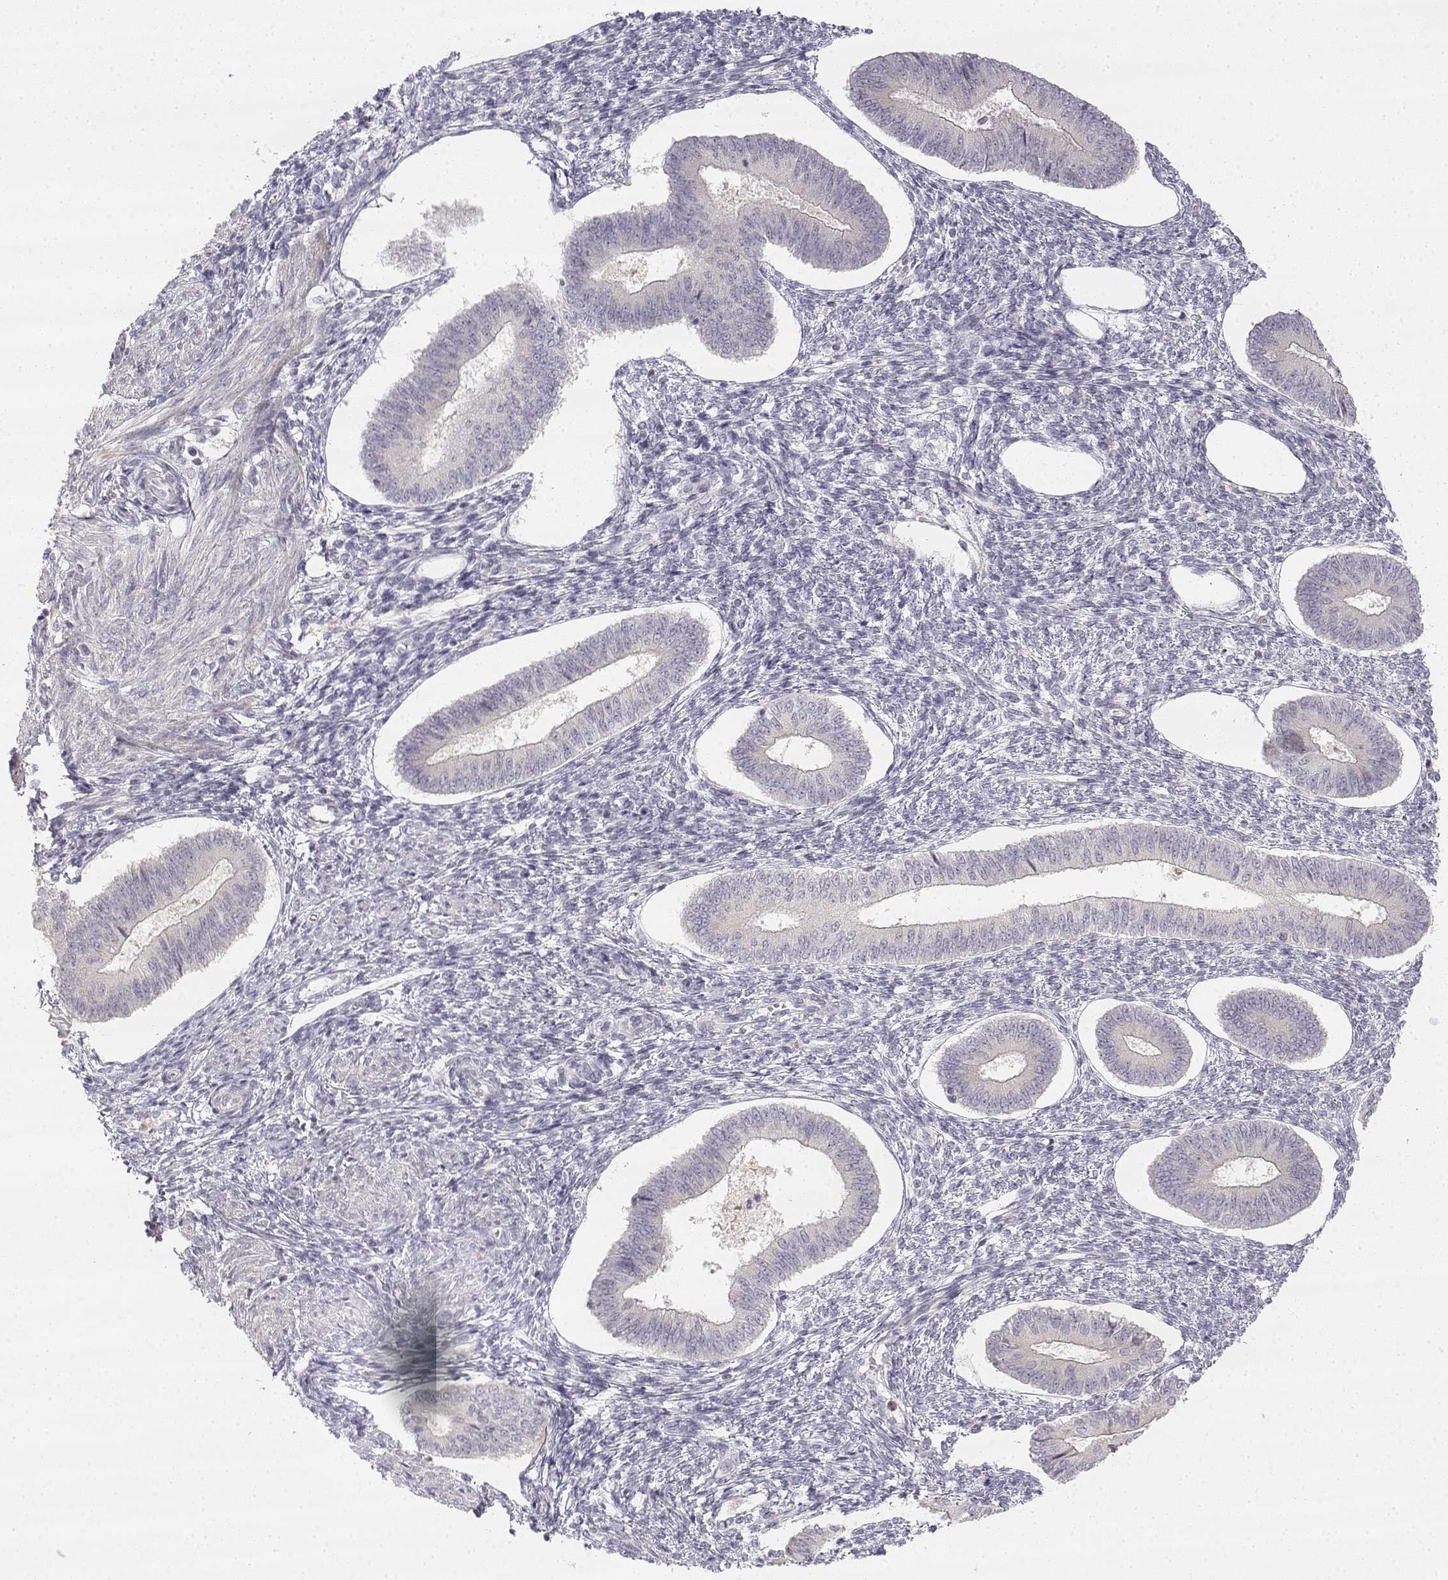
{"staining": {"intensity": "negative", "quantity": "none", "location": "none"}, "tissue": "endometrium", "cell_type": "Cells in endometrial stroma", "image_type": "normal", "snomed": [{"axis": "morphology", "description": "Normal tissue, NOS"}, {"axis": "topography", "description": "Endometrium"}], "caption": "Immunohistochemistry of unremarkable human endometrium displays no expression in cells in endometrial stroma. The staining is performed using DAB (3,3'-diaminobenzidine) brown chromogen with nuclei counter-stained in using hematoxylin.", "gene": "GLIPR1L2", "patient": {"sex": "female", "age": 42}}